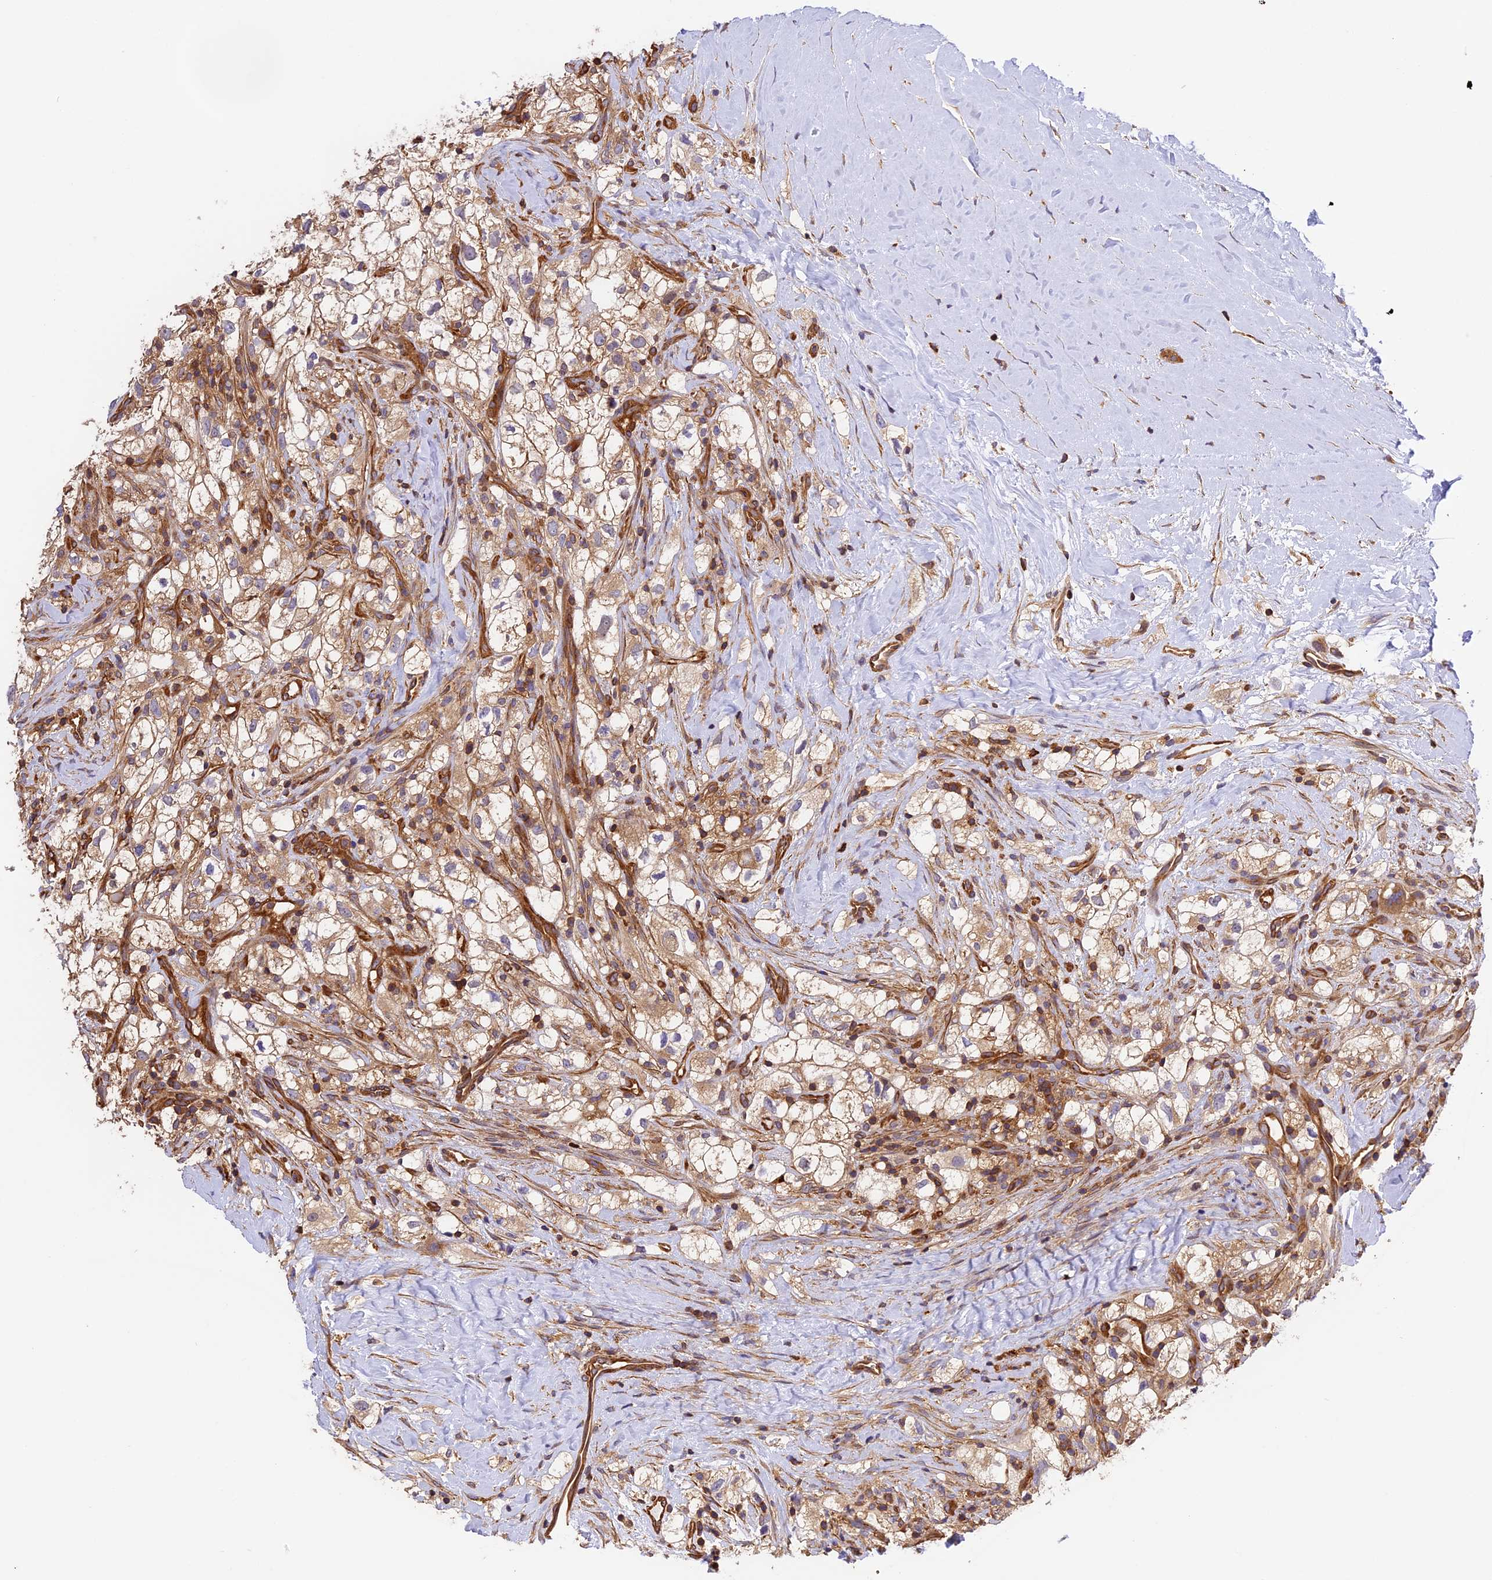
{"staining": {"intensity": "weak", "quantity": "<25%", "location": "cytoplasmic/membranous"}, "tissue": "renal cancer", "cell_type": "Tumor cells", "image_type": "cancer", "snomed": [{"axis": "morphology", "description": "Adenocarcinoma, NOS"}, {"axis": "topography", "description": "Kidney"}], "caption": "This is an IHC image of renal cancer (adenocarcinoma). There is no expression in tumor cells.", "gene": "C5orf22", "patient": {"sex": "male", "age": 59}}